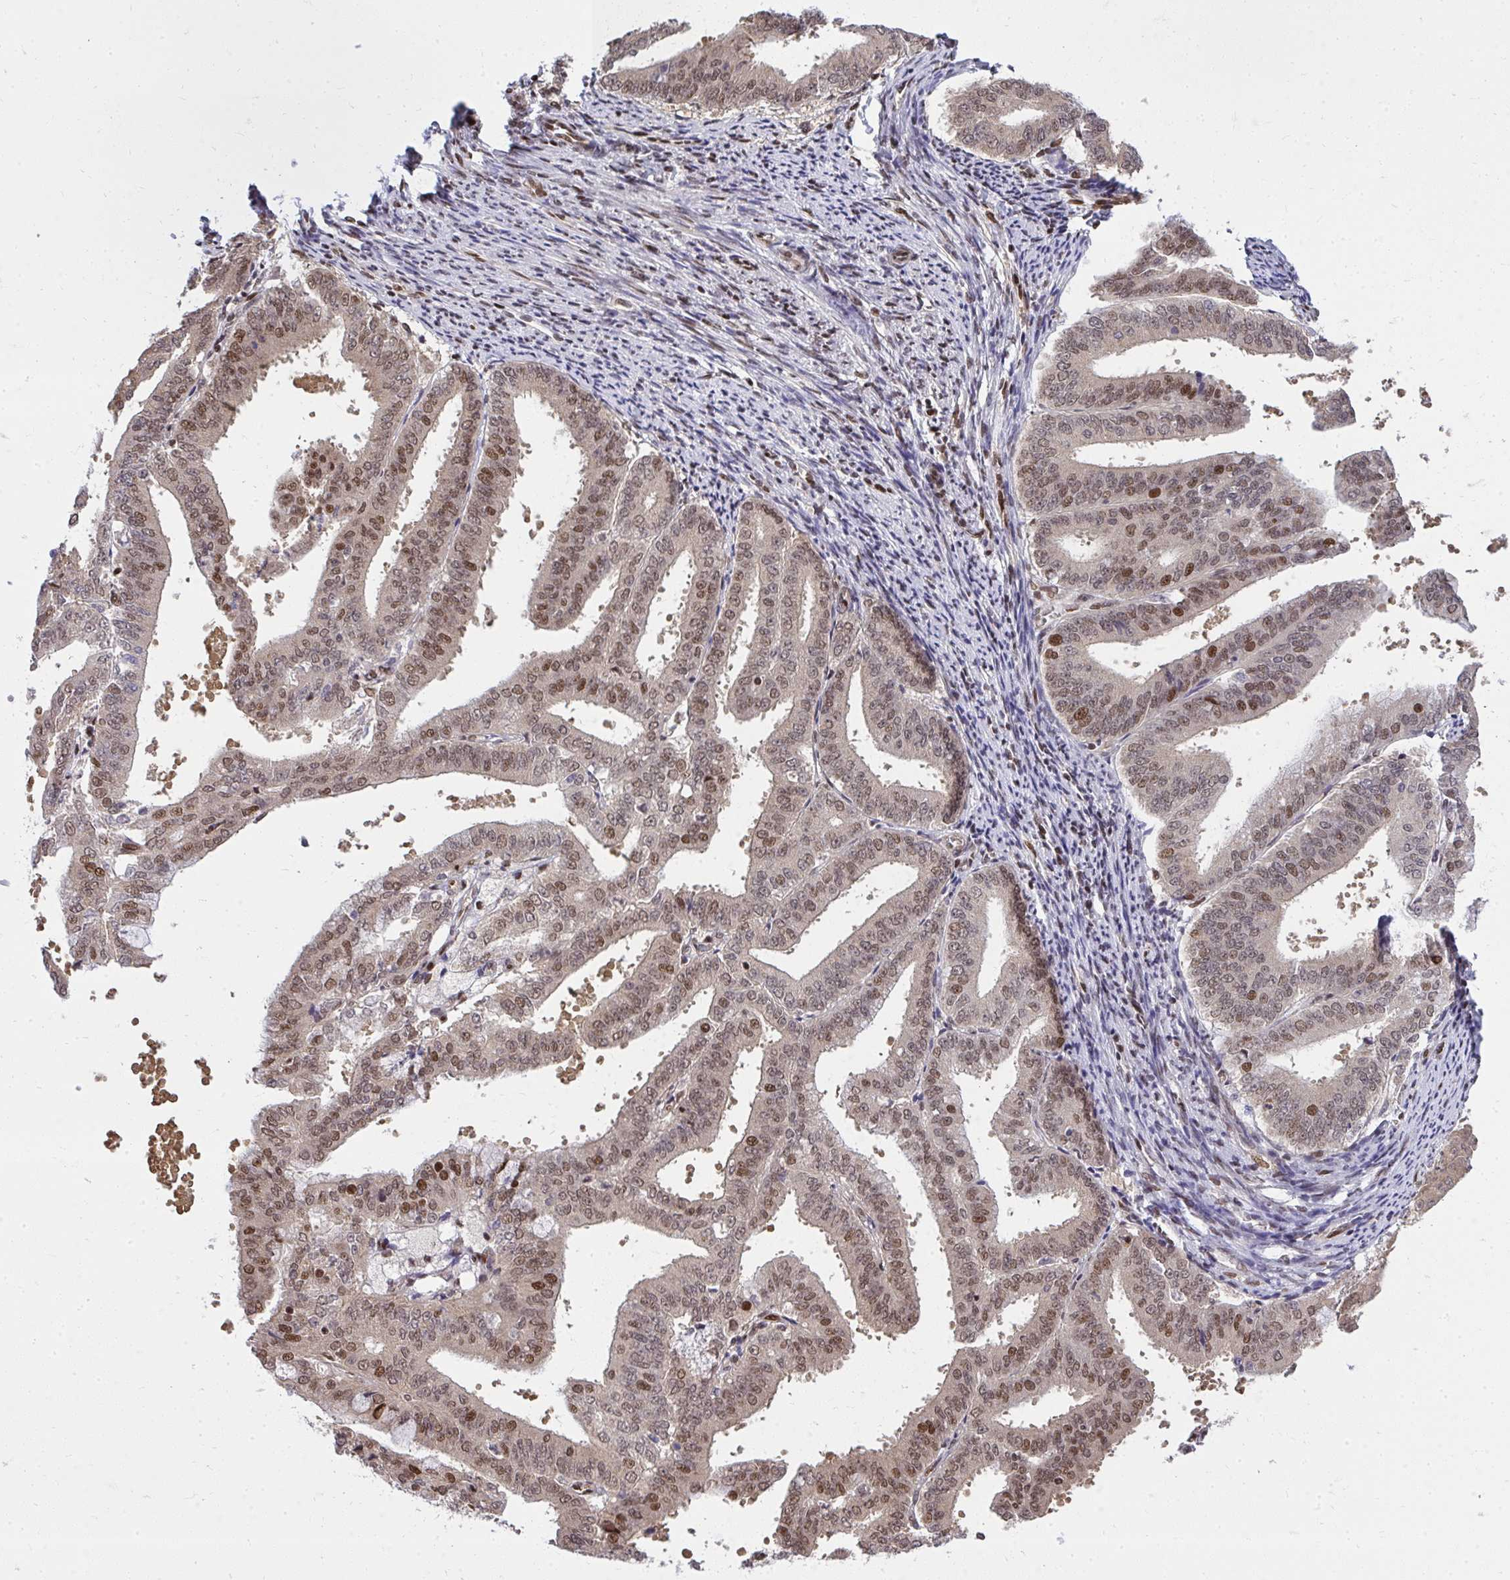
{"staining": {"intensity": "moderate", "quantity": "25%-75%", "location": "nuclear"}, "tissue": "endometrial cancer", "cell_type": "Tumor cells", "image_type": "cancer", "snomed": [{"axis": "morphology", "description": "Adenocarcinoma, NOS"}, {"axis": "topography", "description": "Endometrium"}], "caption": "Immunohistochemical staining of human adenocarcinoma (endometrial) demonstrates moderate nuclear protein staining in about 25%-75% of tumor cells.", "gene": "PIGY", "patient": {"sex": "female", "age": 63}}